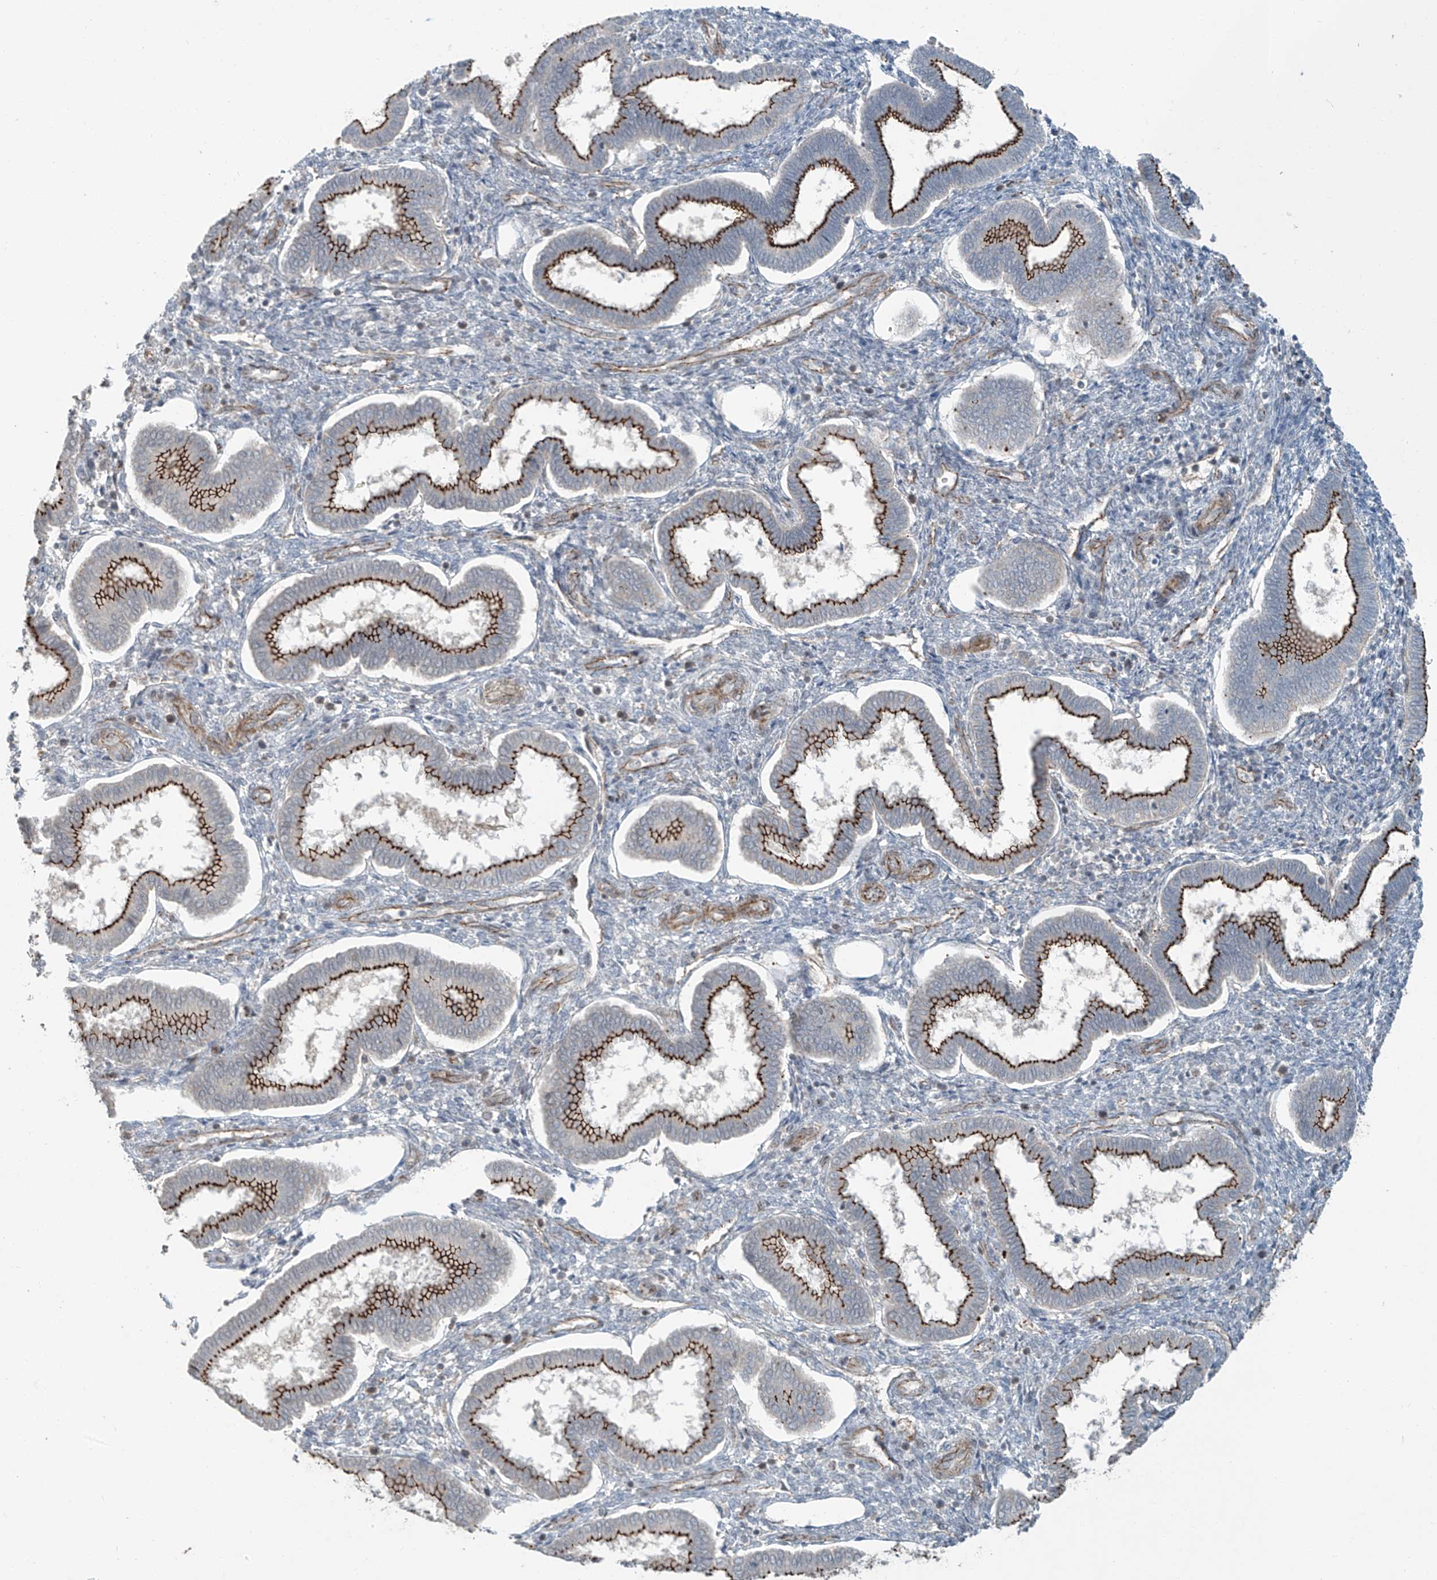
{"staining": {"intensity": "negative", "quantity": "none", "location": "none"}, "tissue": "endometrium", "cell_type": "Cells in endometrial stroma", "image_type": "normal", "snomed": [{"axis": "morphology", "description": "Normal tissue, NOS"}, {"axis": "topography", "description": "Endometrium"}], "caption": "High power microscopy image of an immunohistochemistry image of benign endometrium, revealing no significant expression in cells in endometrial stroma. (DAB (3,3'-diaminobenzidine) immunohistochemistry, high magnification).", "gene": "ZNF16", "patient": {"sex": "female", "age": 24}}